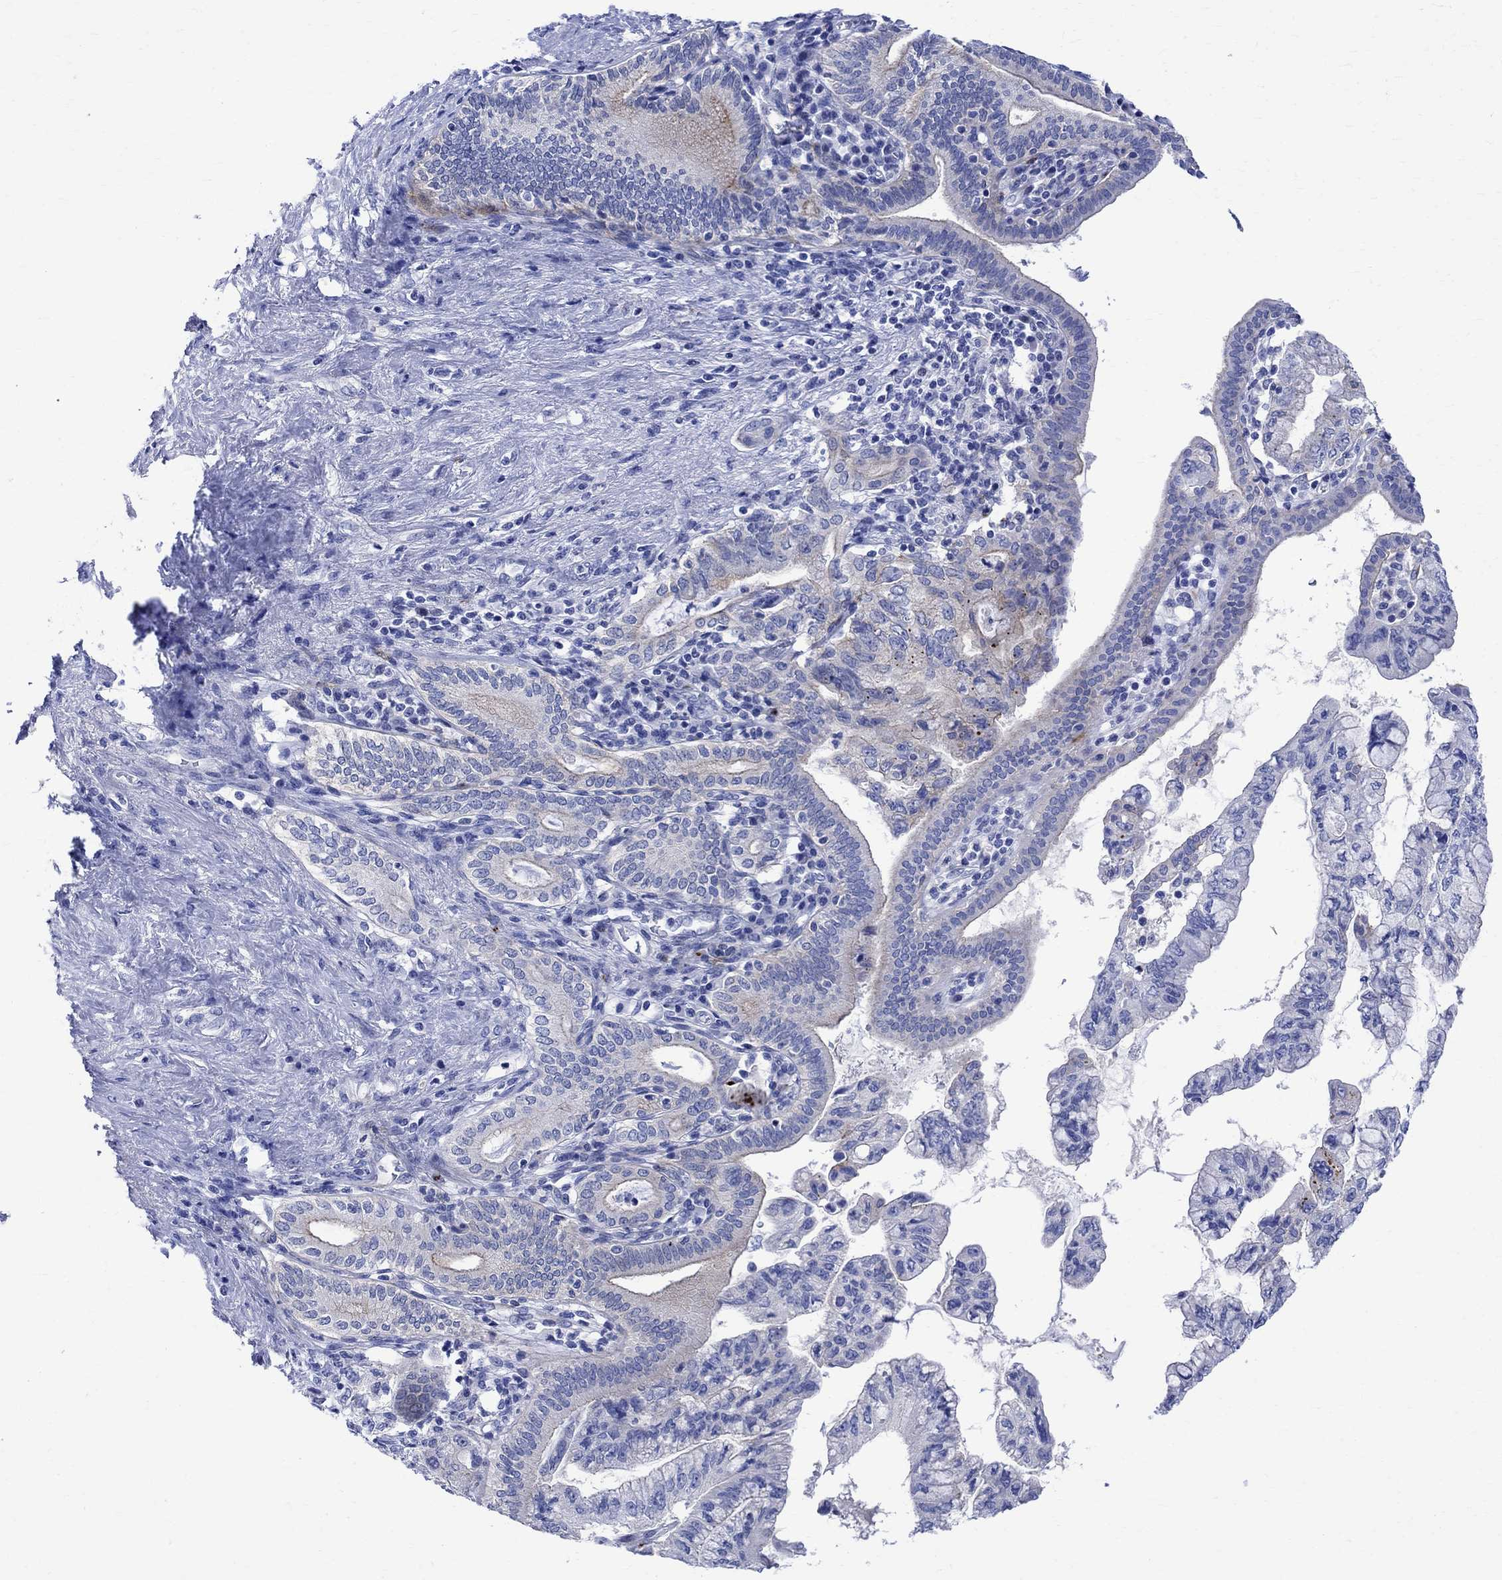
{"staining": {"intensity": "weak", "quantity": "<25%", "location": "cytoplasmic/membranous"}, "tissue": "pancreatic cancer", "cell_type": "Tumor cells", "image_type": "cancer", "snomed": [{"axis": "morphology", "description": "Adenocarcinoma, NOS"}, {"axis": "topography", "description": "Pancreas"}], "caption": "A high-resolution photomicrograph shows immunohistochemistry staining of pancreatic adenocarcinoma, which exhibits no significant positivity in tumor cells.", "gene": "PARVB", "patient": {"sex": "female", "age": 73}}